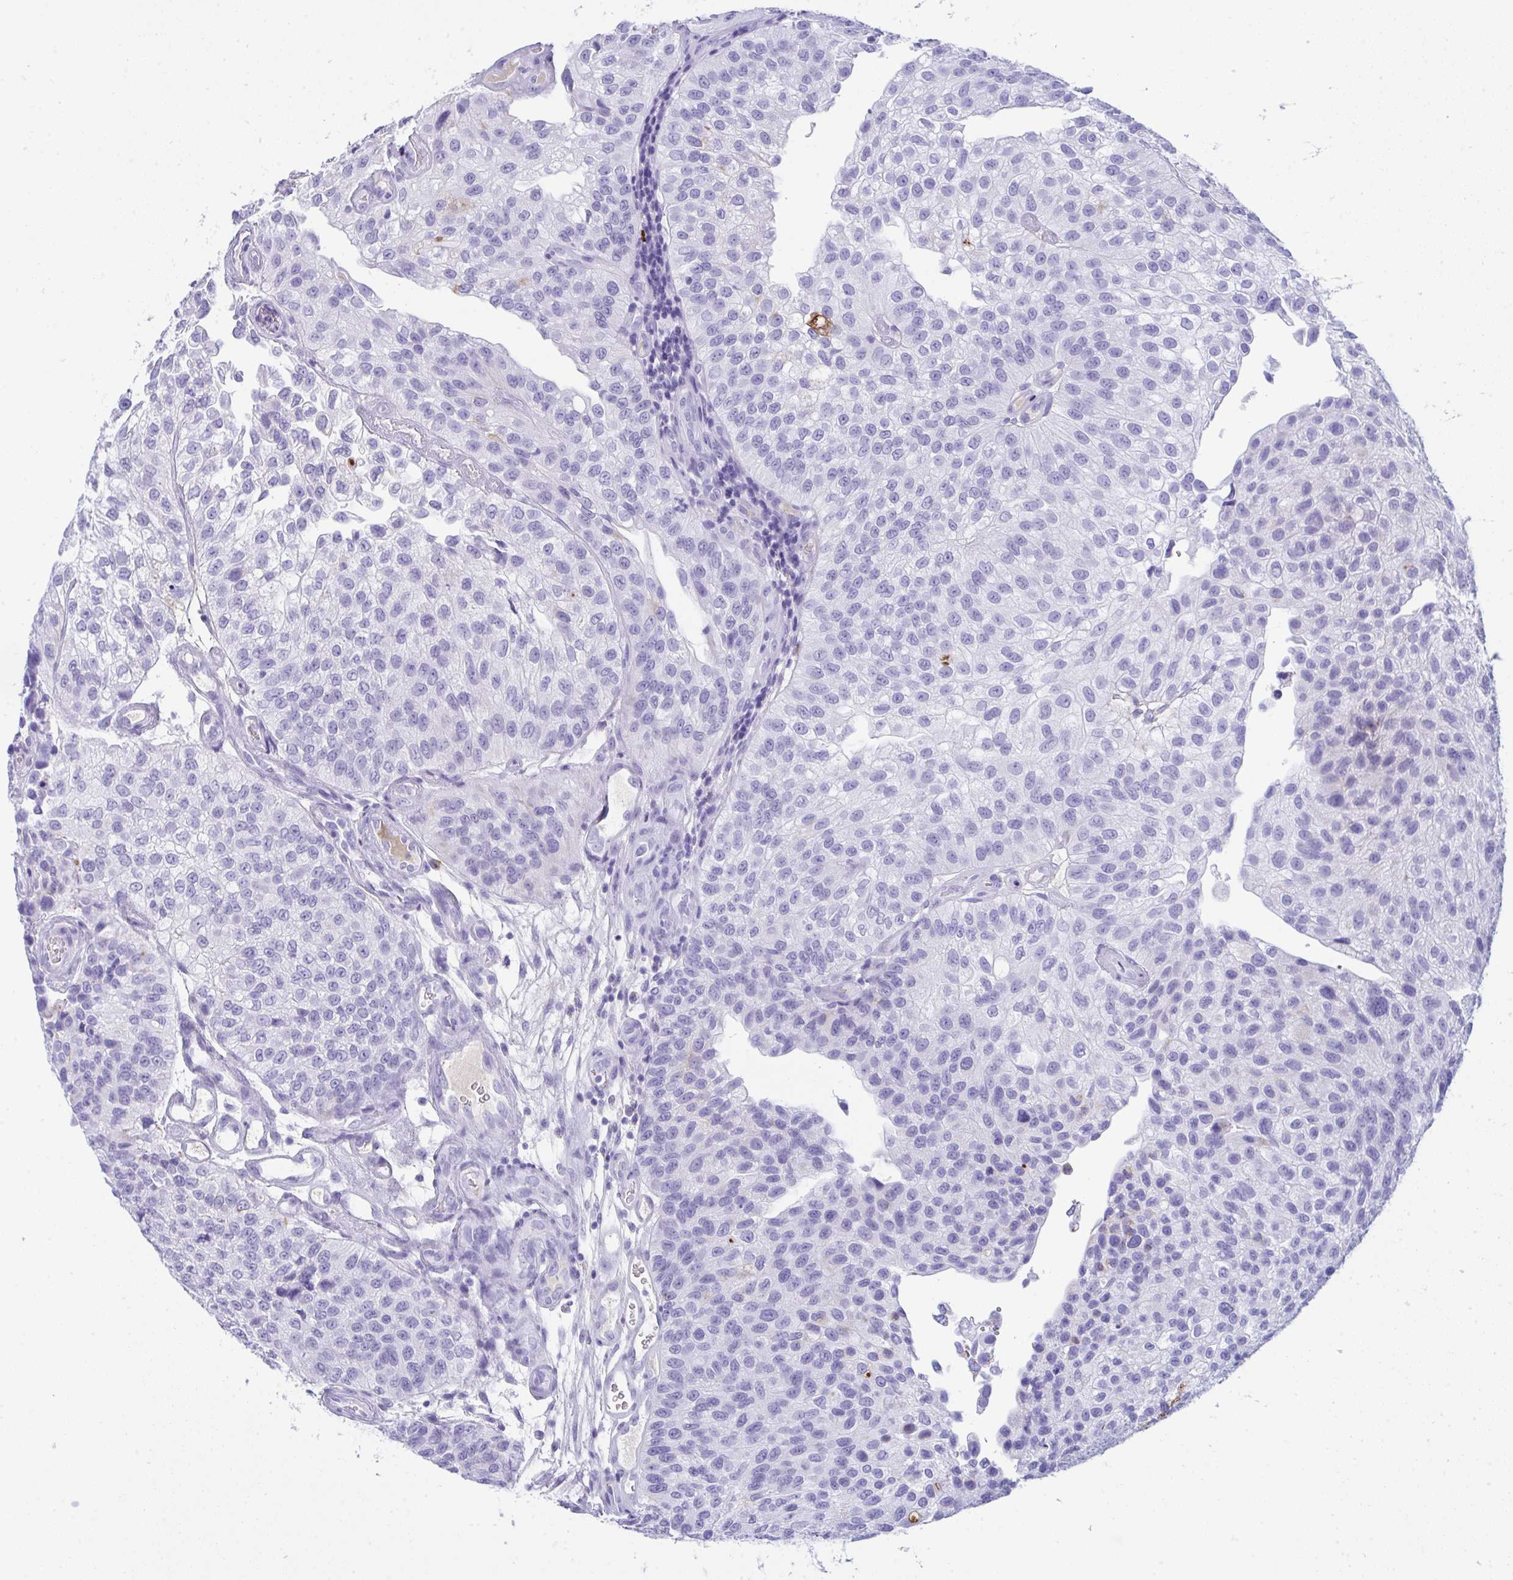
{"staining": {"intensity": "moderate", "quantity": "<25%", "location": "cytoplasmic/membranous"}, "tissue": "urothelial cancer", "cell_type": "Tumor cells", "image_type": "cancer", "snomed": [{"axis": "morphology", "description": "Urothelial carcinoma, NOS"}, {"axis": "topography", "description": "Urinary bladder"}], "caption": "Immunohistochemistry micrograph of human urothelial cancer stained for a protein (brown), which displays low levels of moderate cytoplasmic/membranous expression in about <25% of tumor cells.", "gene": "JCHAIN", "patient": {"sex": "male", "age": 87}}